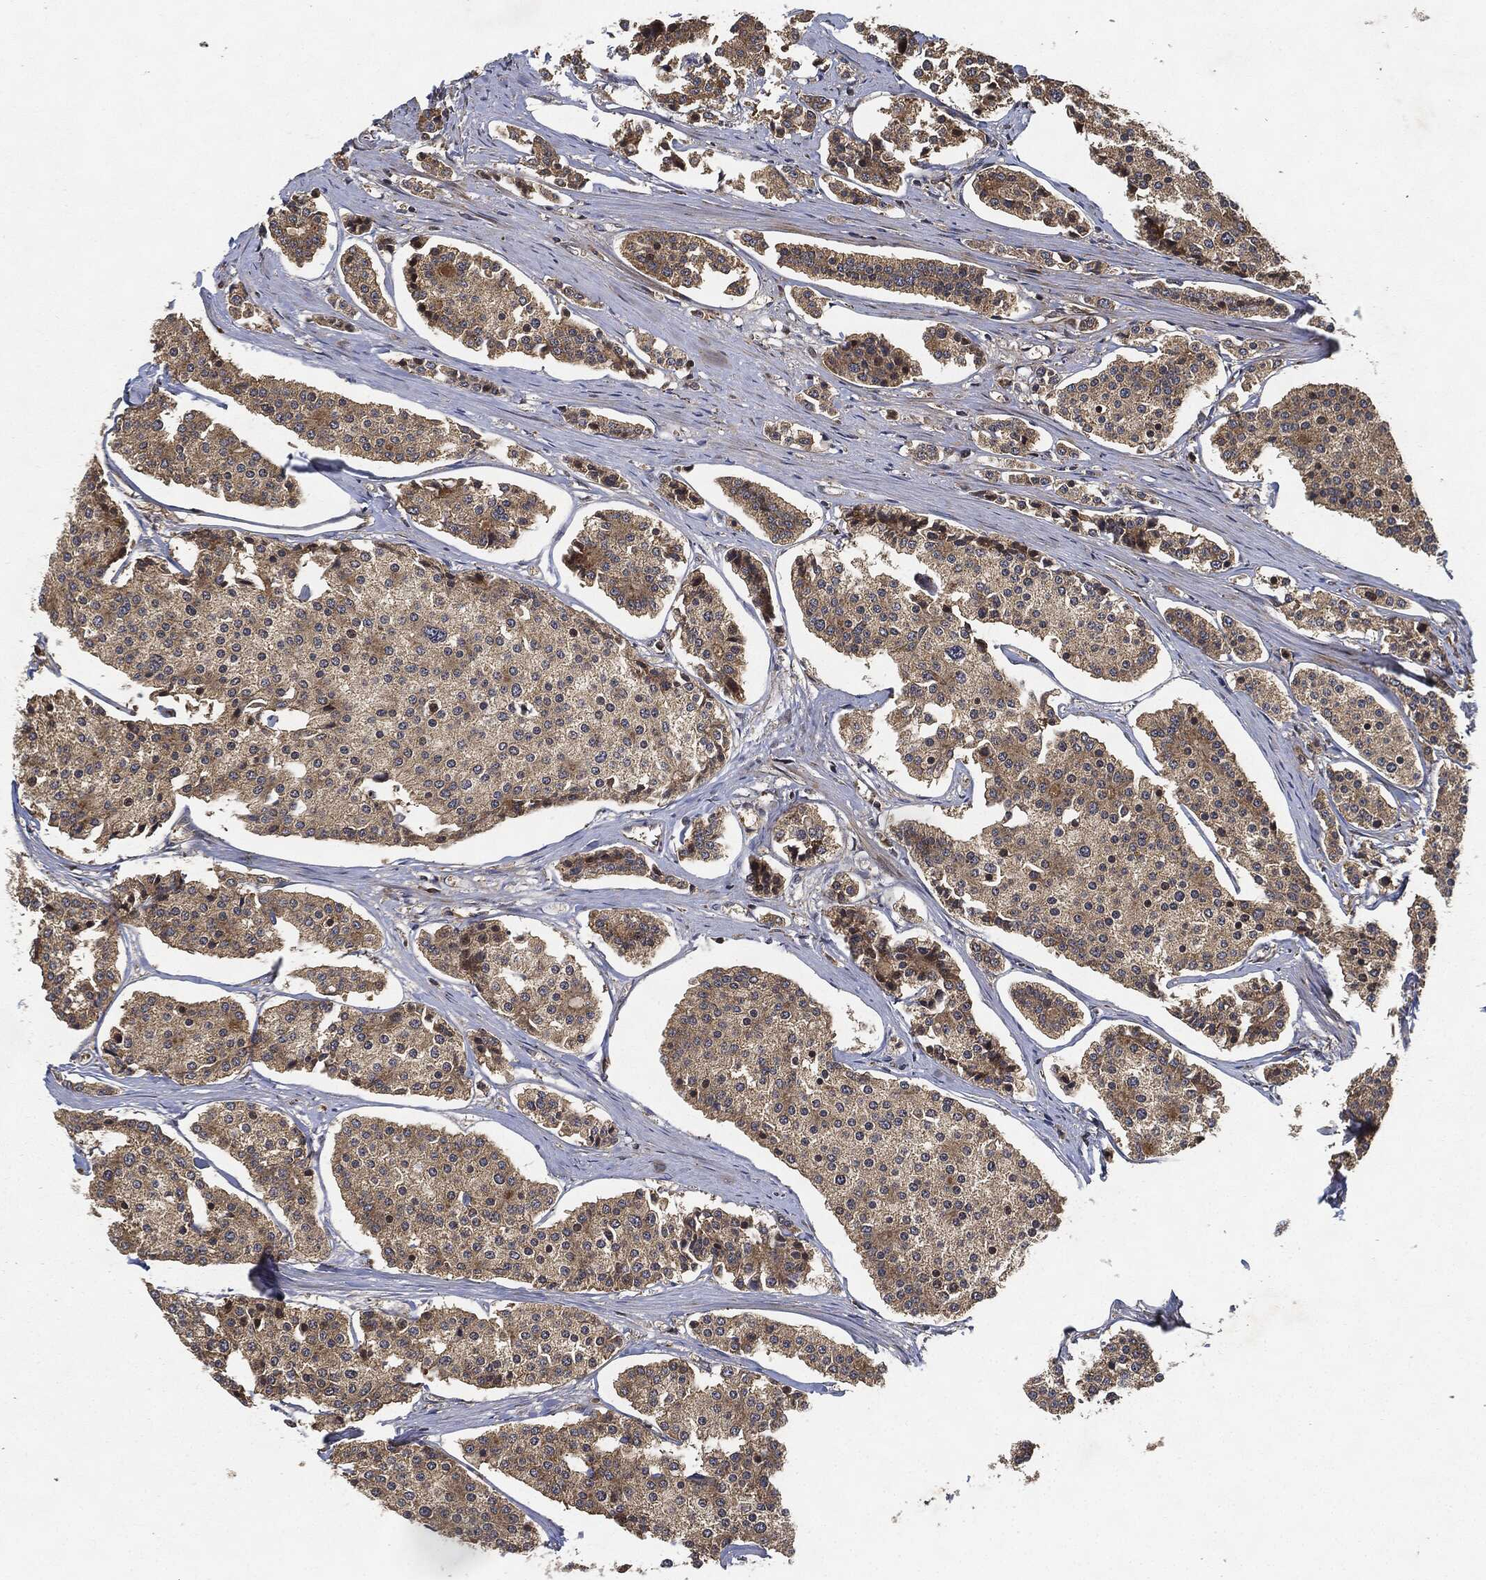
{"staining": {"intensity": "weak", "quantity": ">75%", "location": "cytoplasmic/membranous"}, "tissue": "carcinoid", "cell_type": "Tumor cells", "image_type": "cancer", "snomed": [{"axis": "morphology", "description": "Carcinoid, malignant, NOS"}, {"axis": "topography", "description": "Small intestine"}], "caption": "An immunohistochemistry histopathology image of neoplastic tissue is shown. Protein staining in brown shows weak cytoplasmic/membranous positivity in malignant carcinoid within tumor cells.", "gene": "MLST8", "patient": {"sex": "female", "age": 65}}